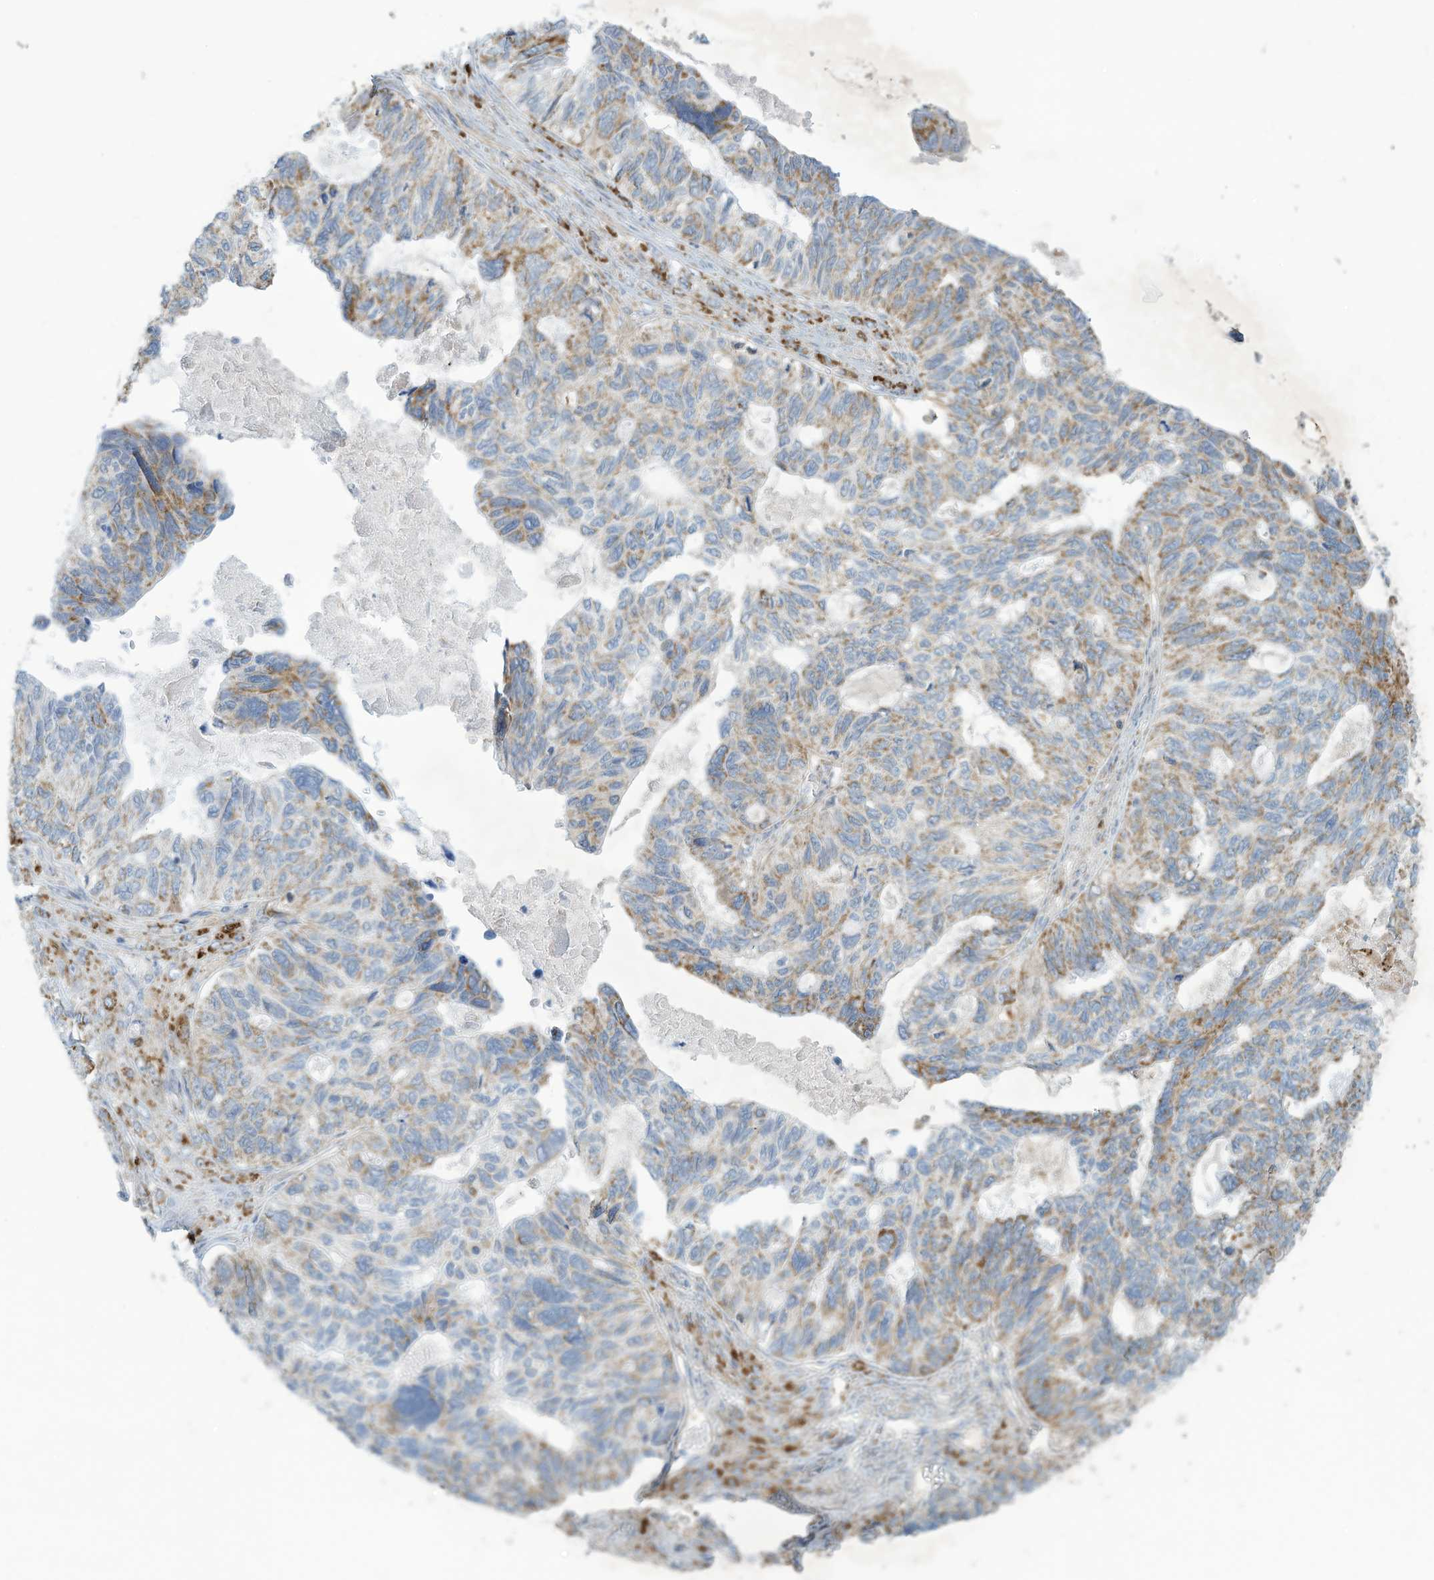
{"staining": {"intensity": "moderate", "quantity": "<25%", "location": "cytoplasmic/membranous"}, "tissue": "ovarian cancer", "cell_type": "Tumor cells", "image_type": "cancer", "snomed": [{"axis": "morphology", "description": "Cystadenocarcinoma, serous, NOS"}, {"axis": "topography", "description": "Ovary"}], "caption": "Protein staining of ovarian serous cystadenocarcinoma tissue displays moderate cytoplasmic/membranous expression in approximately <25% of tumor cells. Nuclei are stained in blue.", "gene": "NLN", "patient": {"sex": "female", "age": 79}}